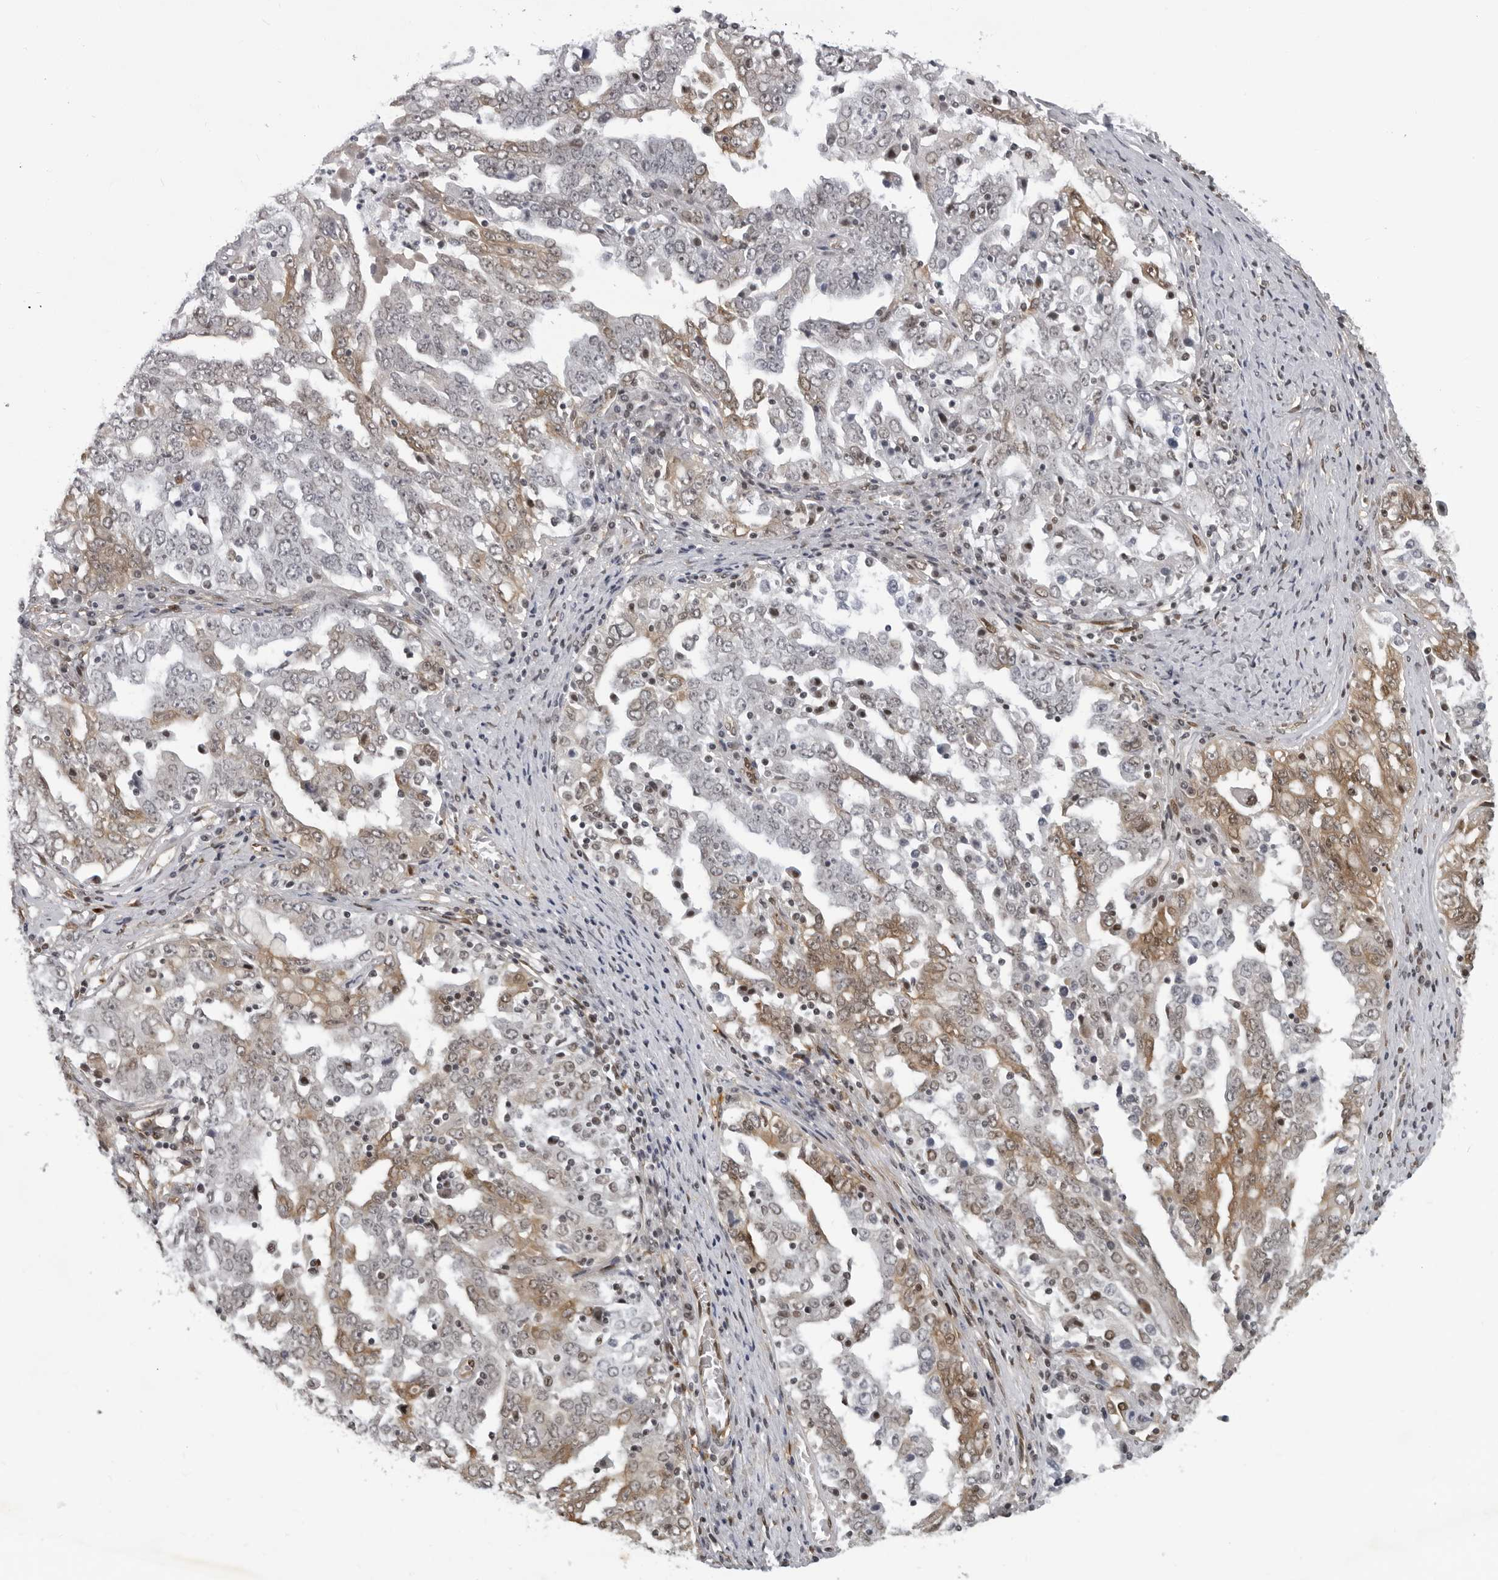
{"staining": {"intensity": "weak", "quantity": "25%-75%", "location": "cytoplasmic/membranous"}, "tissue": "ovarian cancer", "cell_type": "Tumor cells", "image_type": "cancer", "snomed": [{"axis": "morphology", "description": "Carcinoma, endometroid"}, {"axis": "topography", "description": "Ovary"}], "caption": "Immunohistochemical staining of ovarian cancer shows weak cytoplasmic/membranous protein expression in approximately 25%-75% of tumor cells.", "gene": "MAF", "patient": {"sex": "female", "age": 62}}